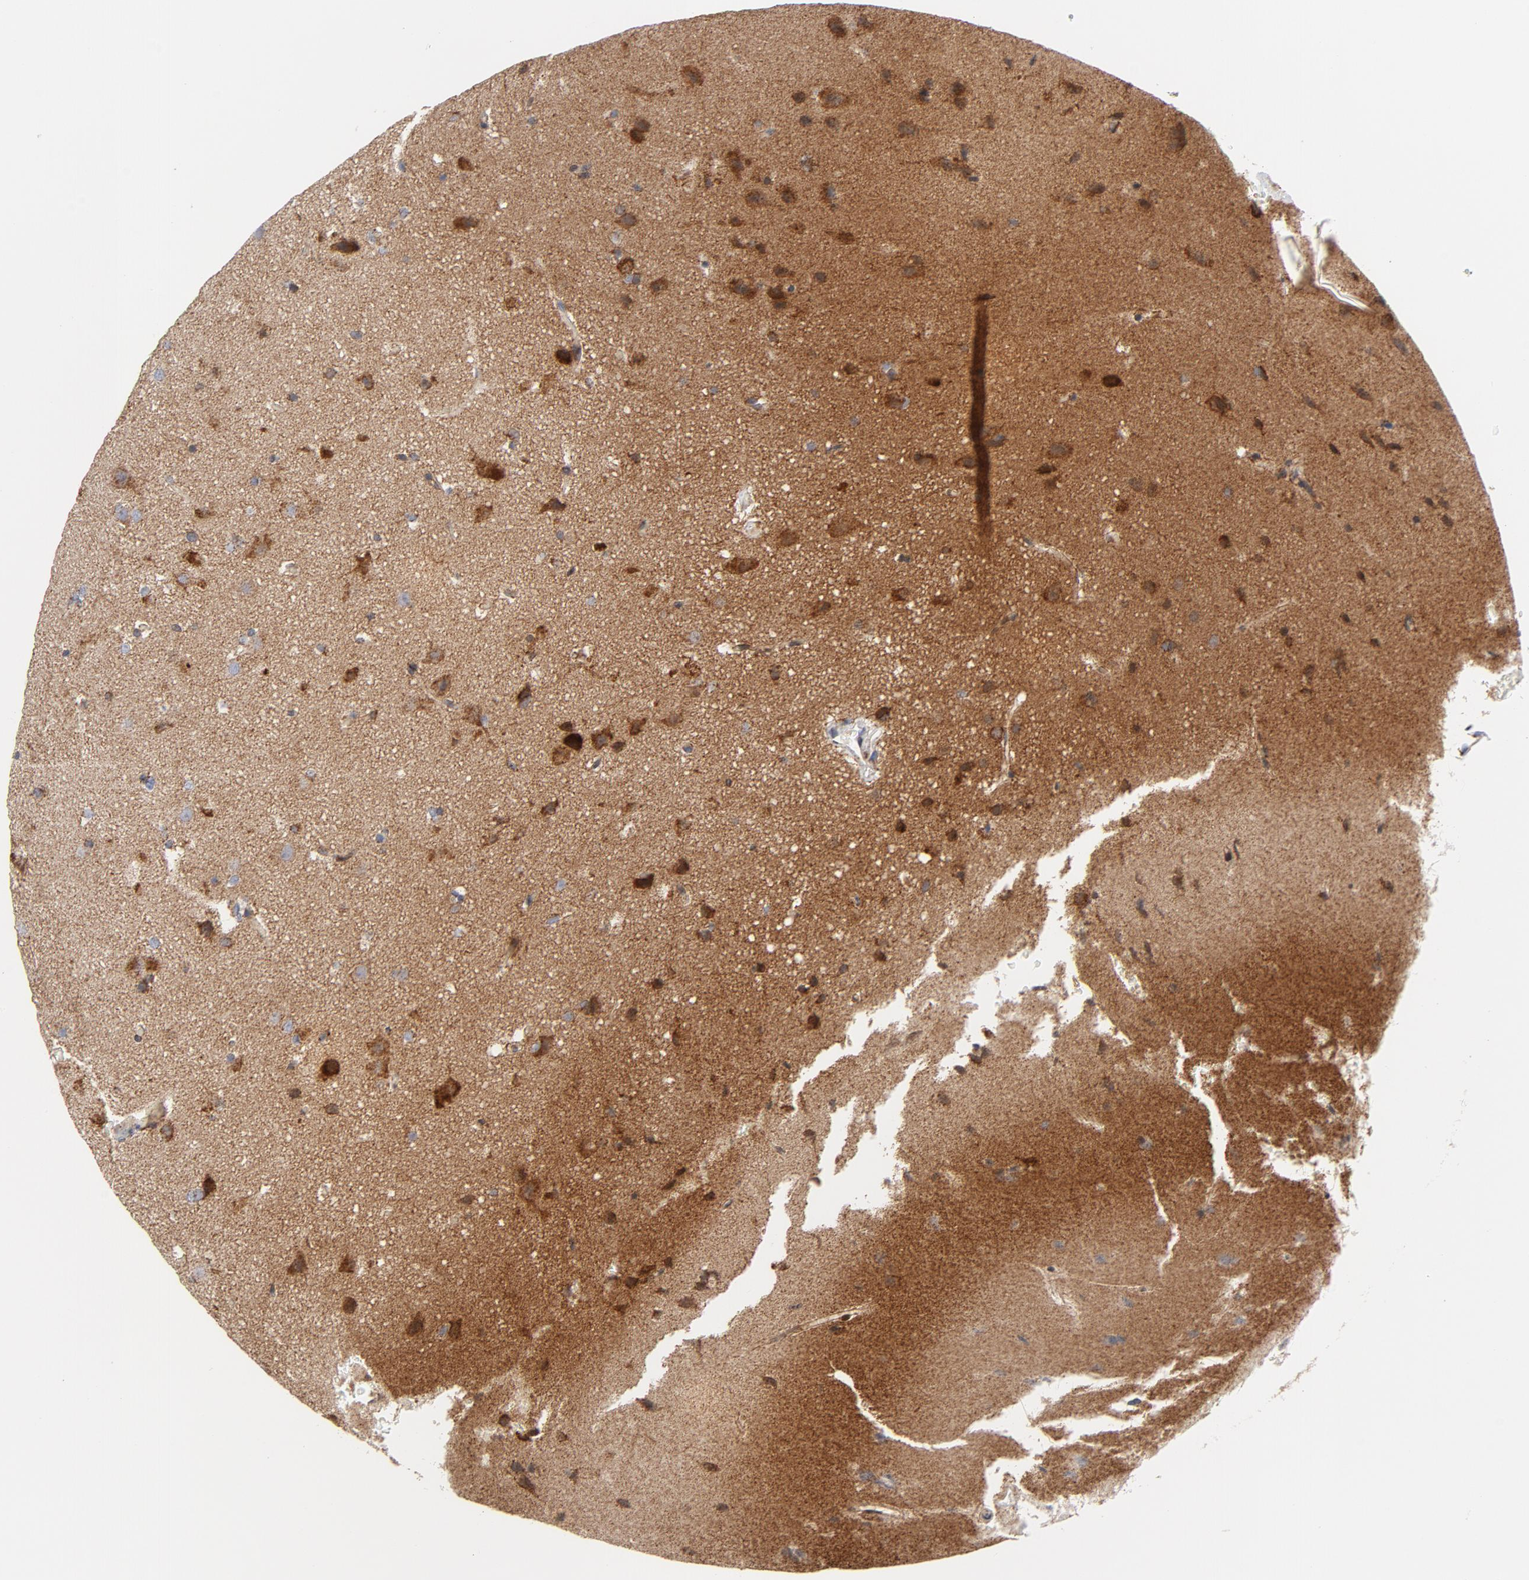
{"staining": {"intensity": "strong", "quantity": "25%-75%", "location": "cytoplasmic/membranous"}, "tissue": "glioma", "cell_type": "Tumor cells", "image_type": "cancer", "snomed": [{"axis": "morphology", "description": "Glioma, malignant, Low grade"}, {"axis": "topography", "description": "Cerebral cortex"}], "caption": "The micrograph demonstrates a brown stain indicating the presence of a protein in the cytoplasmic/membranous of tumor cells in malignant low-grade glioma. (brown staining indicates protein expression, while blue staining denotes nuclei).", "gene": "CYCS", "patient": {"sex": "female", "age": 47}}